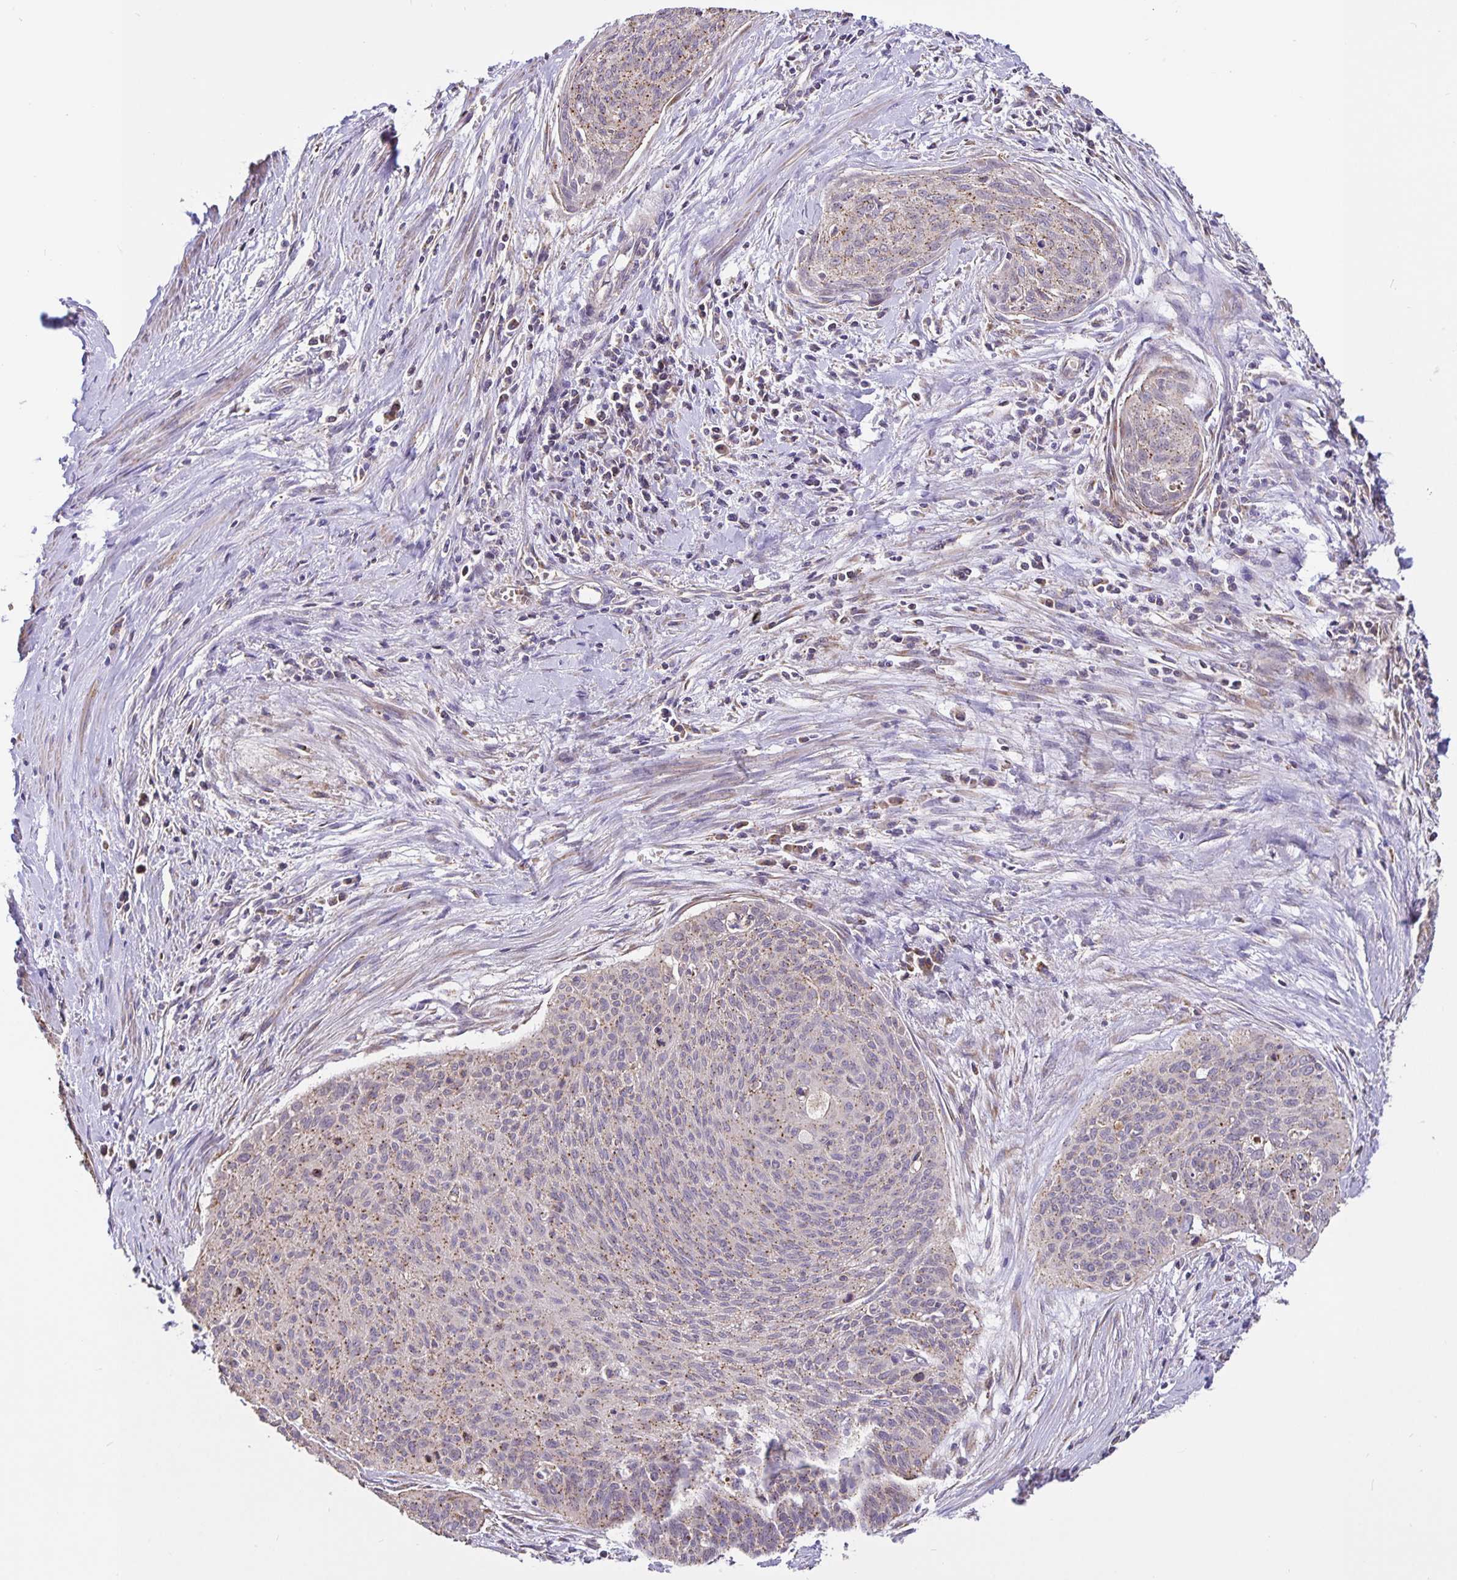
{"staining": {"intensity": "weak", "quantity": "25%-75%", "location": "cytoplasmic/membranous"}, "tissue": "cervical cancer", "cell_type": "Tumor cells", "image_type": "cancer", "snomed": [{"axis": "morphology", "description": "Squamous cell carcinoma, NOS"}, {"axis": "topography", "description": "Cervix"}], "caption": "The micrograph exhibits staining of squamous cell carcinoma (cervical), revealing weak cytoplasmic/membranous protein staining (brown color) within tumor cells. The protein of interest is shown in brown color, while the nuclei are stained blue.", "gene": "TMEM71", "patient": {"sex": "female", "age": 55}}